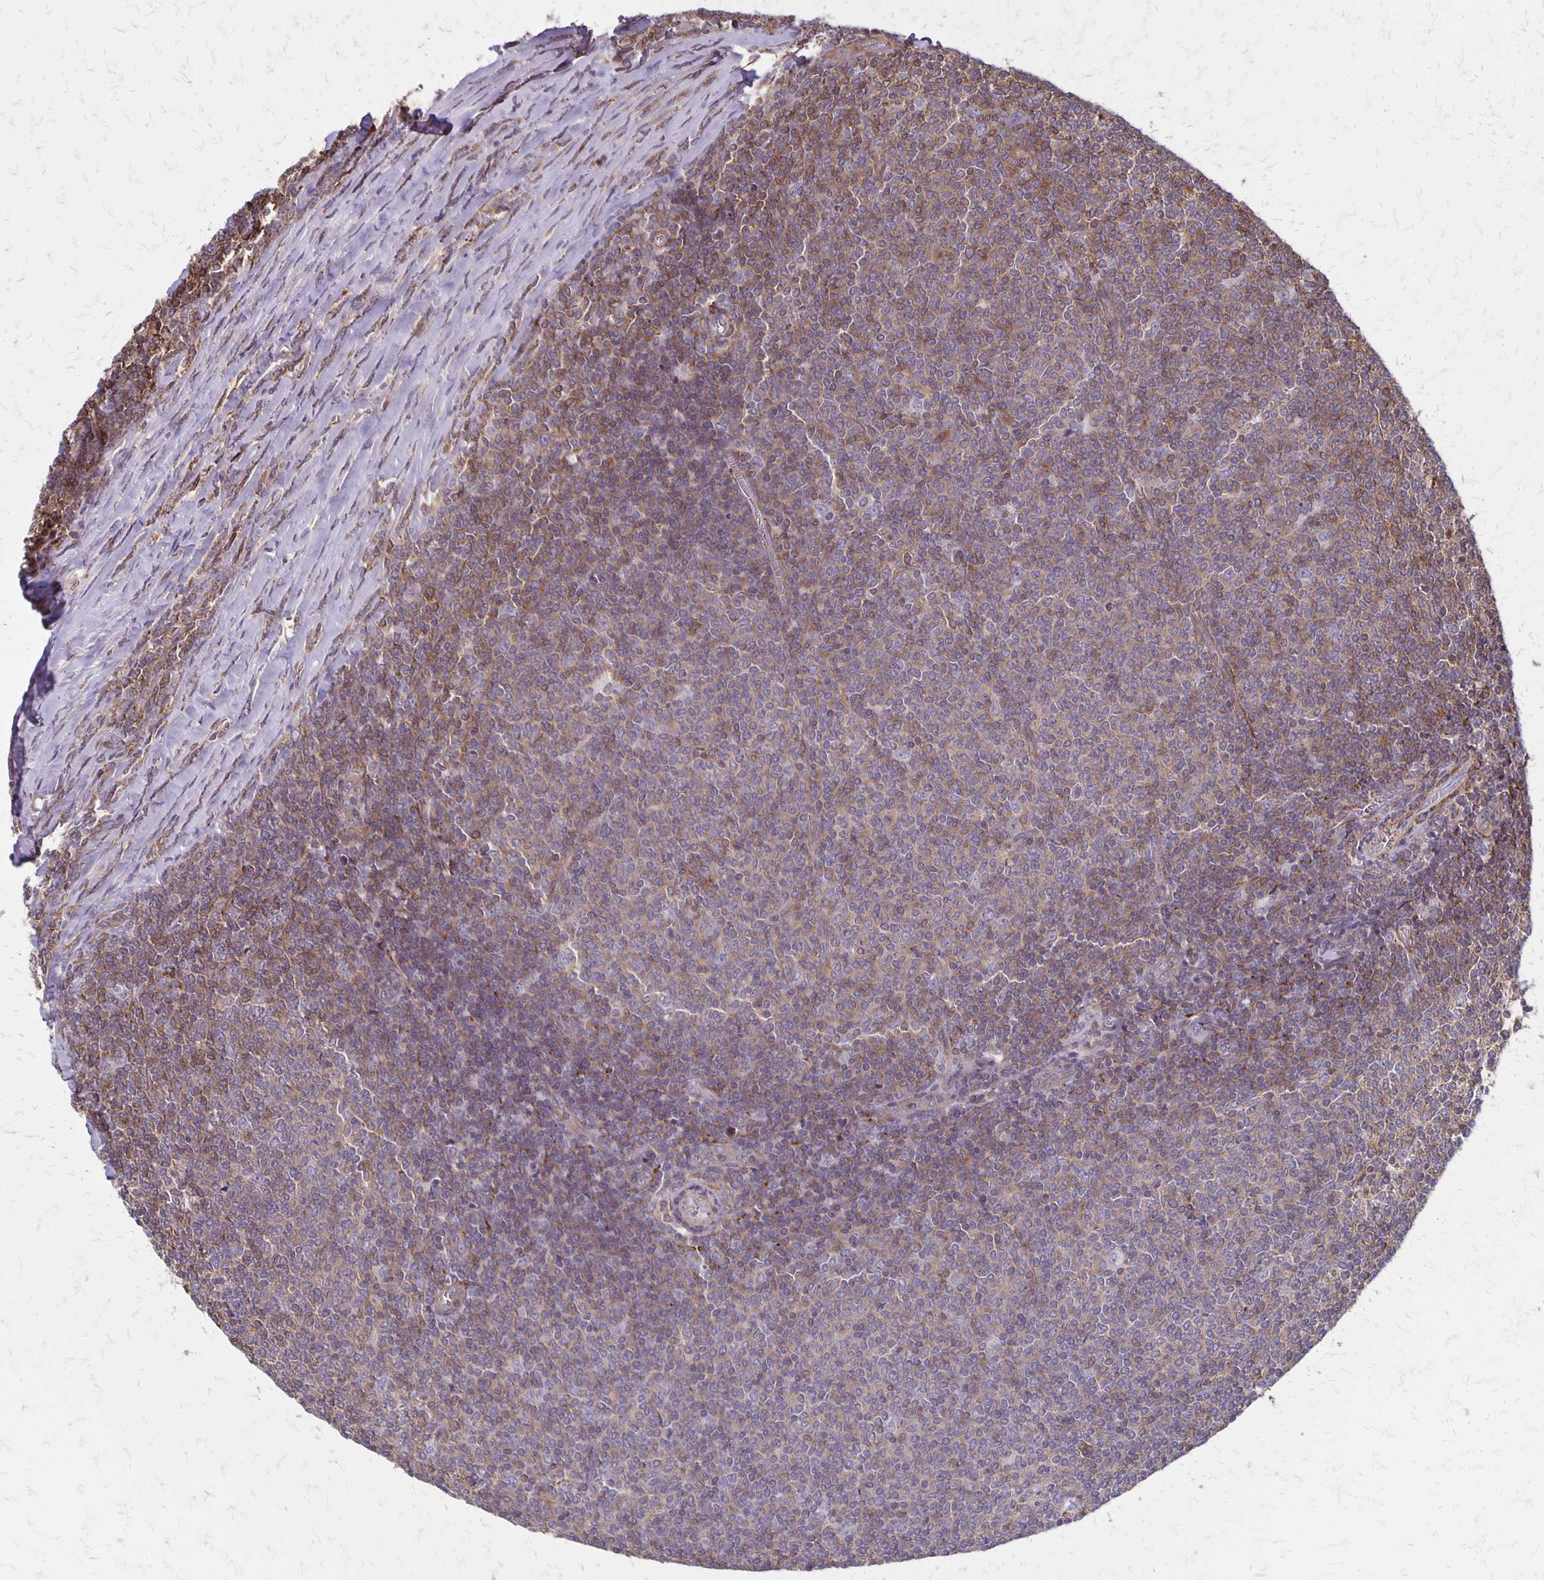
{"staining": {"intensity": "moderate", "quantity": "<25%", "location": "cytoplasmic/membranous"}, "tissue": "lymphoma", "cell_type": "Tumor cells", "image_type": "cancer", "snomed": [{"axis": "morphology", "description": "Malignant lymphoma, non-Hodgkin's type, Low grade"}, {"axis": "topography", "description": "Lymph node"}], "caption": "Immunohistochemistry (DAB) staining of human low-grade malignant lymphoma, non-Hodgkin's type reveals moderate cytoplasmic/membranous protein positivity in about <25% of tumor cells.", "gene": "SEPTIN5", "patient": {"sex": "male", "age": 52}}